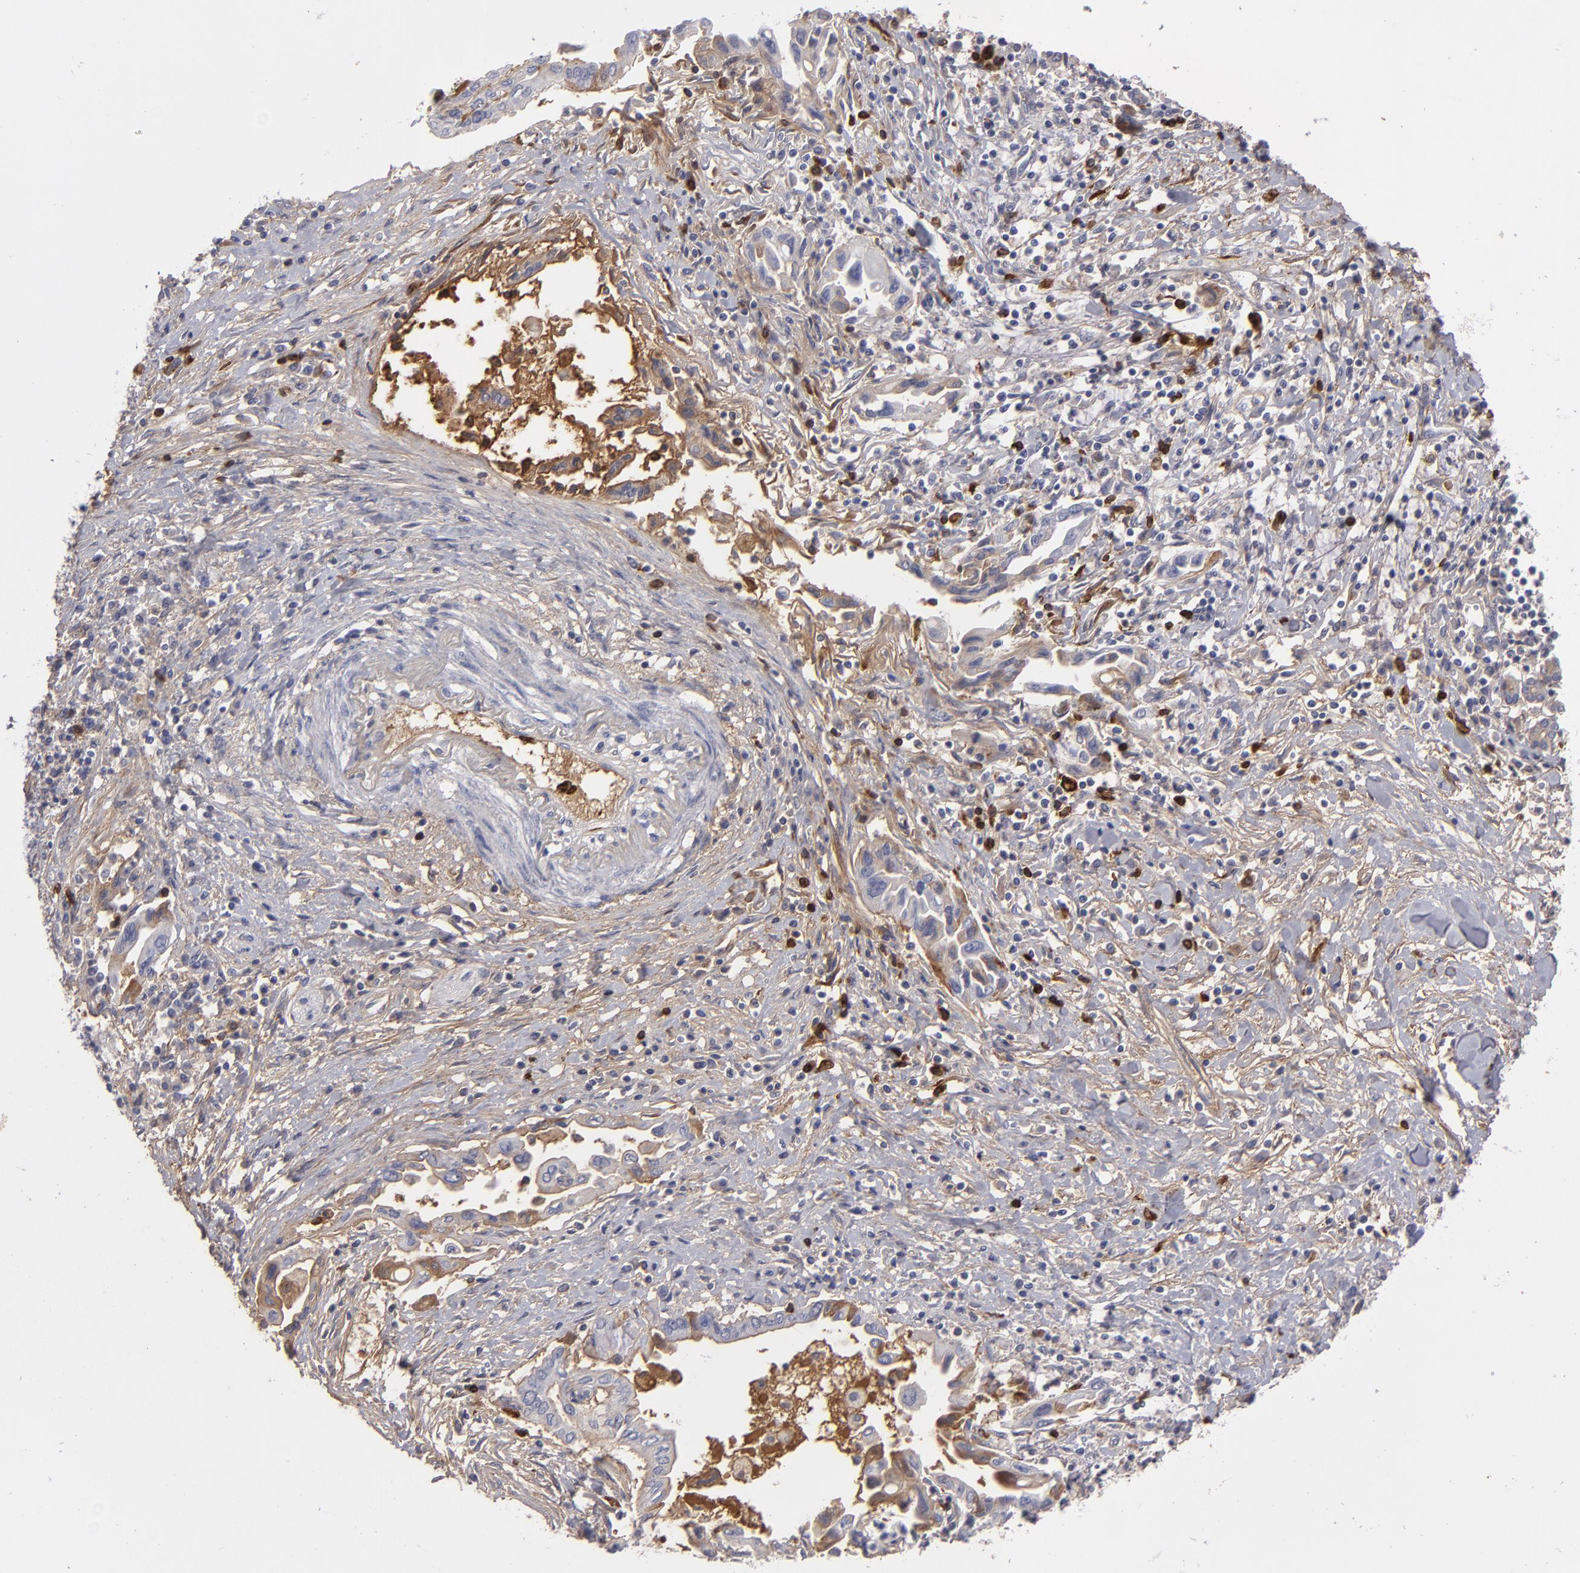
{"staining": {"intensity": "moderate", "quantity": "<25%", "location": "cytoplasmic/membranous"}, "tissue": "pancreatic cancer", "cell_type": "Tumor cells", "image_type": "cancer", "snomed": [{"axis": "morphology", "description": "Adenocarcinoma, NOS"}, {"axis": "topography", "description": "Pancreas"}], "caption": "Immunohistochemical staining of human pancreatic cancer displays moderate cytoplasmic/membranous protein expression in about <25% of tumor cells.", "gene": "FBLN1", "patient": {"sex": "female", "age": 57}}